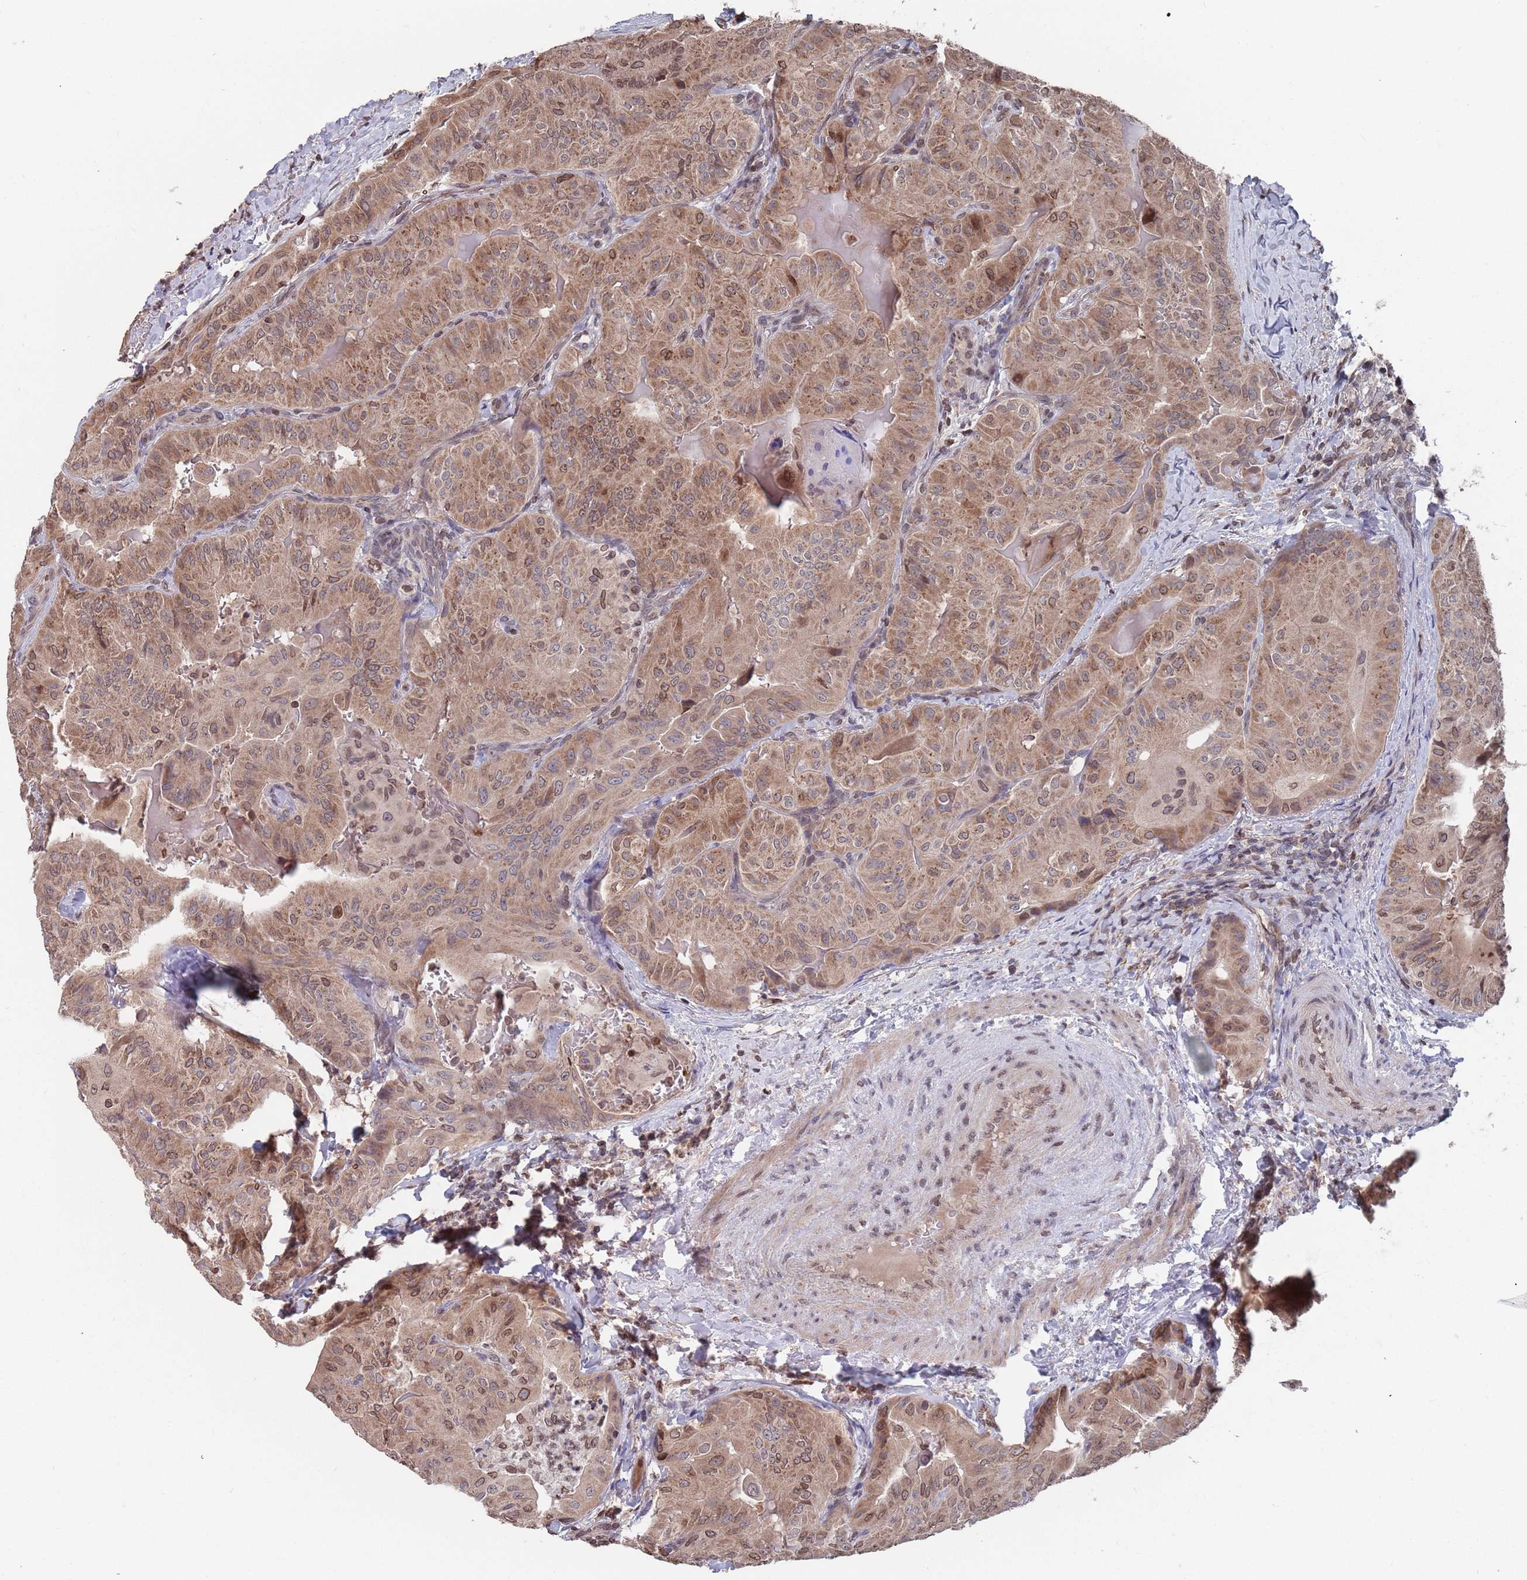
{"staining": {"intensity": "moderate", "quantity": ">75%", "location": "cytoplasmic/membranous,nuclear"}, "tissue": "thyroid cancer", "cell_type": "Tumor cells", "image_type": "cancer", "snomed": [{"axis": "morphology", "description": "Papillary adenocarcinoma, NOS"}, {"axis": "topography", "description": "Thyroid gland"}], "caption": "Brown immunohistochemical staining in human papillary adenocarcinoma (thyroid) reveals moderate cytoplasmic/membranous and nuclear expression in approximately >75% of tumor cells.", "gene": "SDHAF3", "patient": {"sex": "female", "age": 68}}